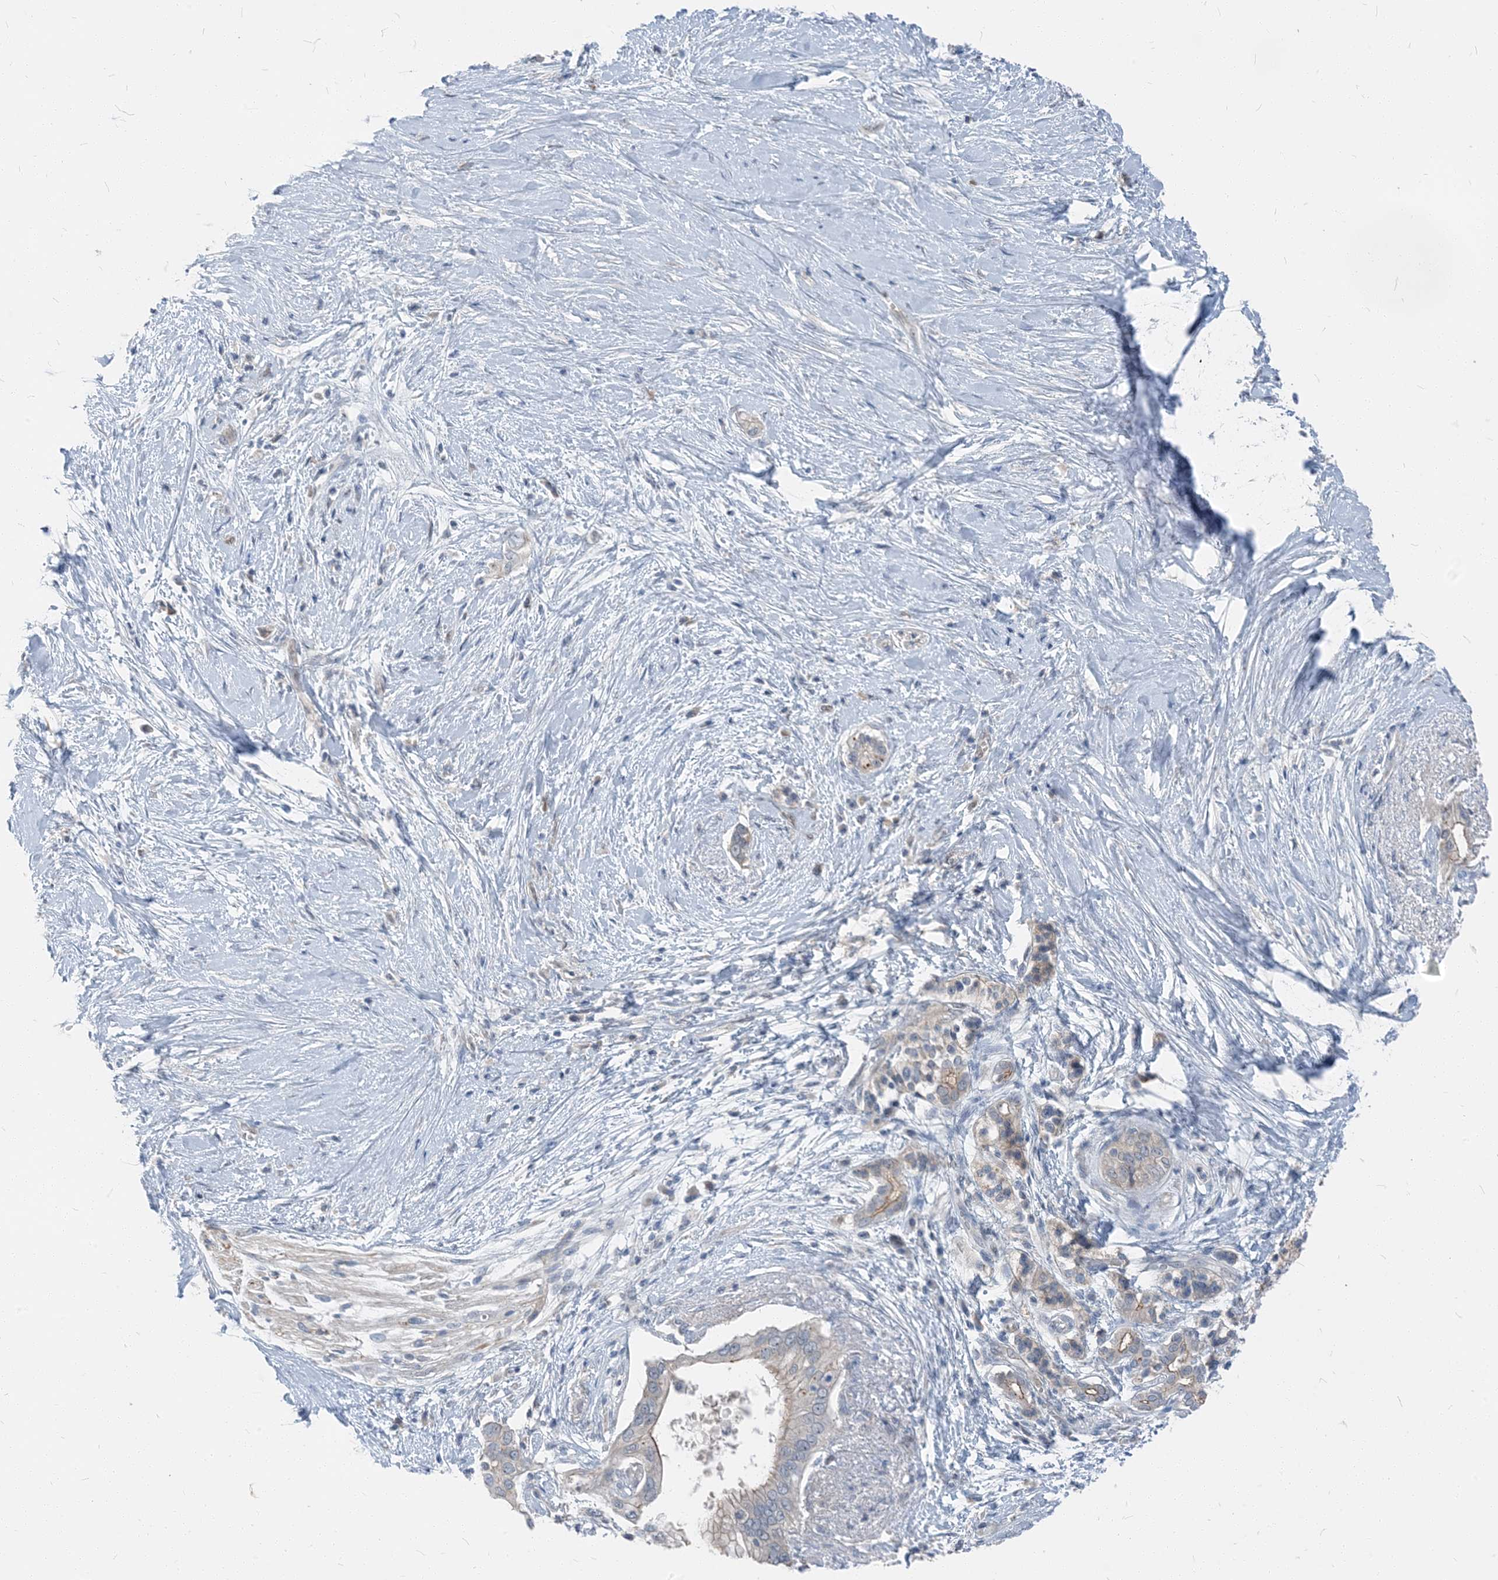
{"staining": {"intensity": "weak", "quantity": "<25%", "location": "cytoplasmic/membranous"}, "tissue": "pancreatic cancer", "cell_type": "Tumor cells", "image_type": "cancer", "snomed": [{"axis": "morphology", "description": "Normal tissue, NOS"}, {"axis": "morphology", "description": "Adenocarcinoma, NOS"}, {"axis": "topography", "description": "Pancreas"}, {"axis": "topography", "description": "Peripheral nerve tissue"}], "caption": "An IHC photomicrograph of pancreatic cancer (adenocarcinoma) is shown. There is no staining in tumor cells of pancreatic cancer (adenocarcinoma).", "gene": "NCOA7", "patient": {"sex": "male", "age": 59}}